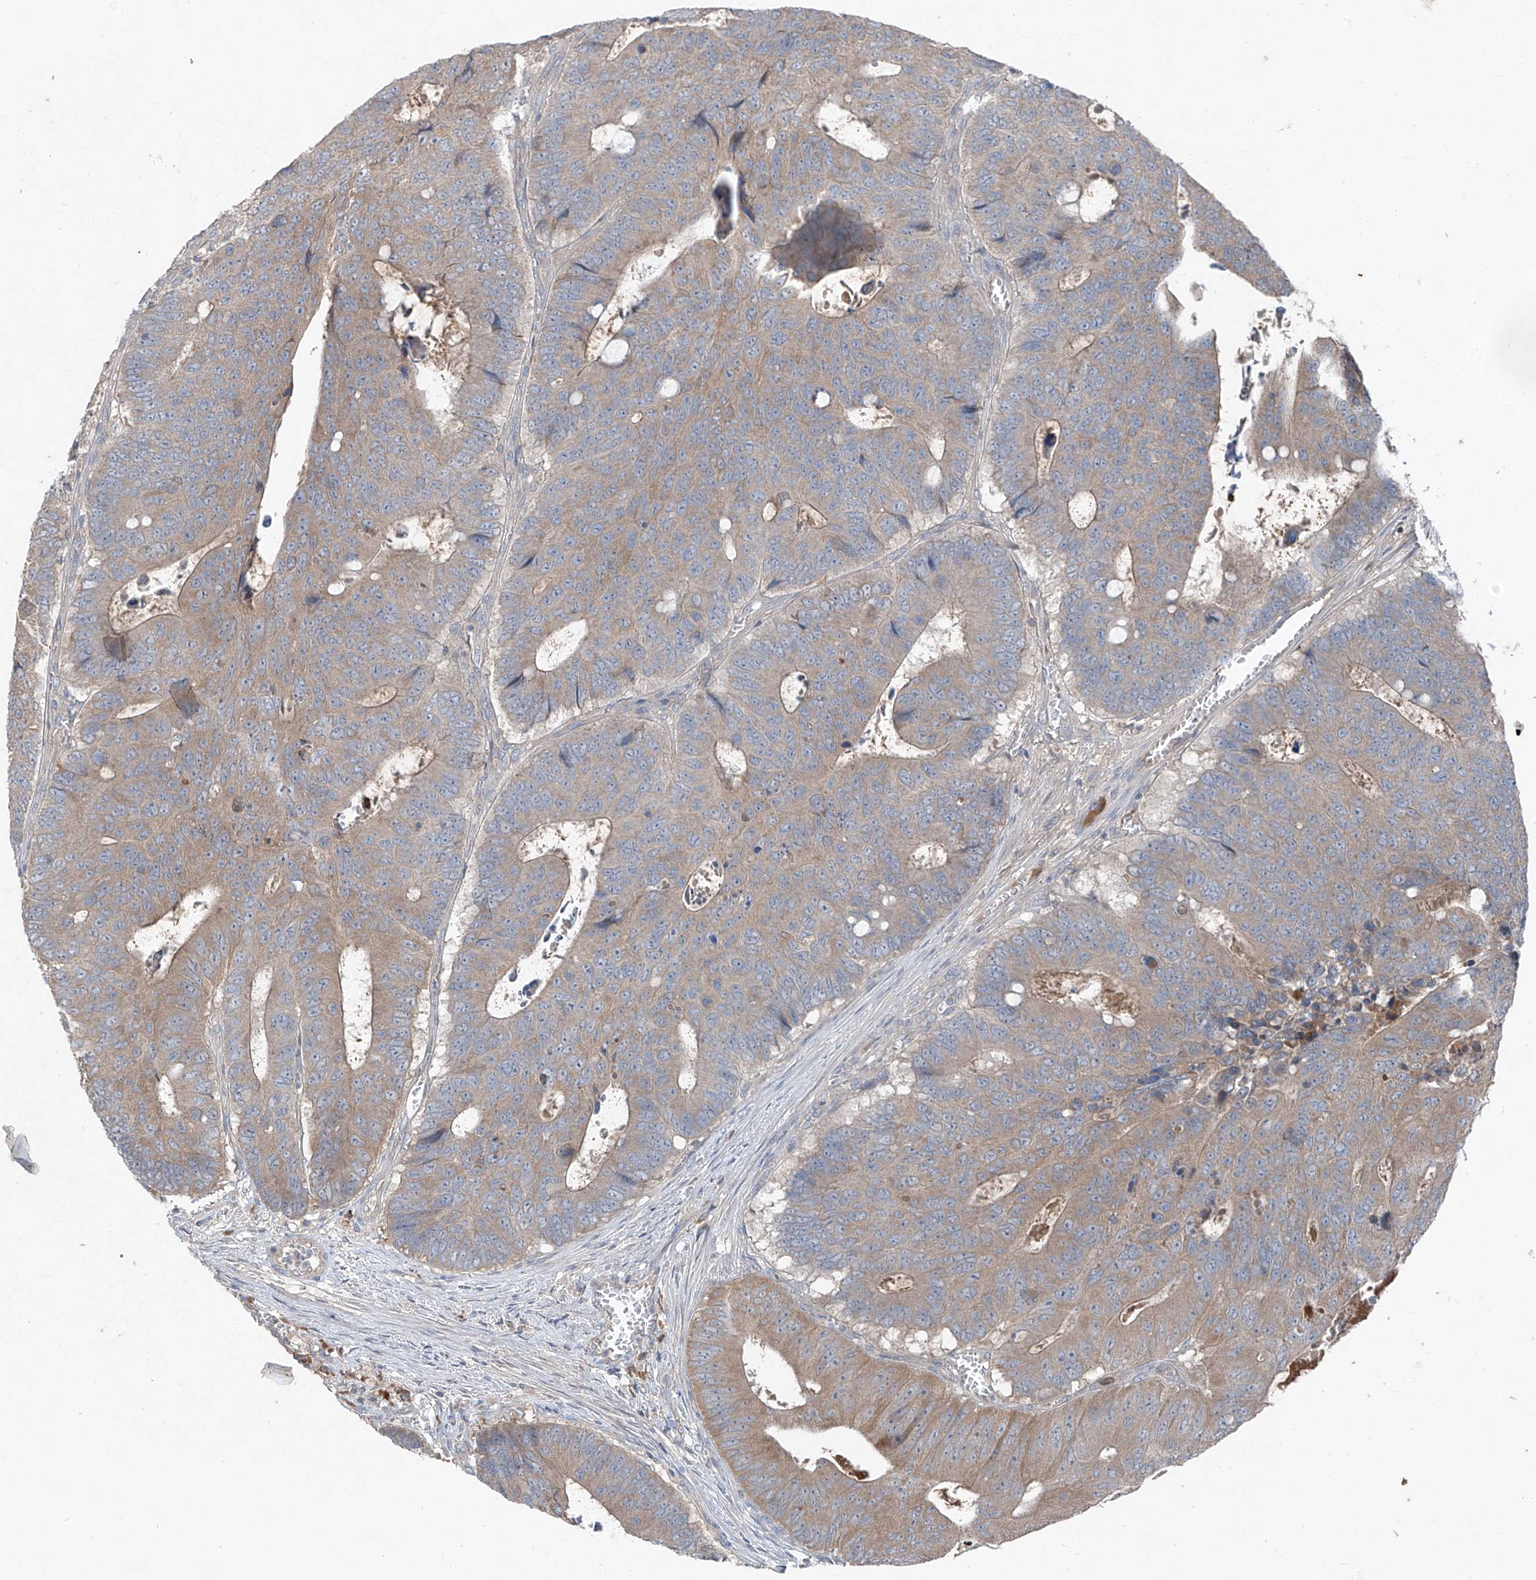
{"staining": {"intensity": "weak", "quantity": "25%-75%", "location": "cytoplasmic/membranous"}, "tissue": "colorectal cancer", "cell_type": "Tumor cells", "image_type": "cancer", "snomed": [{"axis": "morphology", "description": "Adenocarcinoma, NOS"}, {"axis": "topography", "description": "Colon"}], "caption": "High-power microscopy captured an immunohistochemistry (IHC) micrograph of colorectal cancer, revealing weak cytoplasmic/membranous expression in about 25%-75% of tumor cells.", "gene": "FOXRED2", "patient": {"sex": "male", "age": 87}}